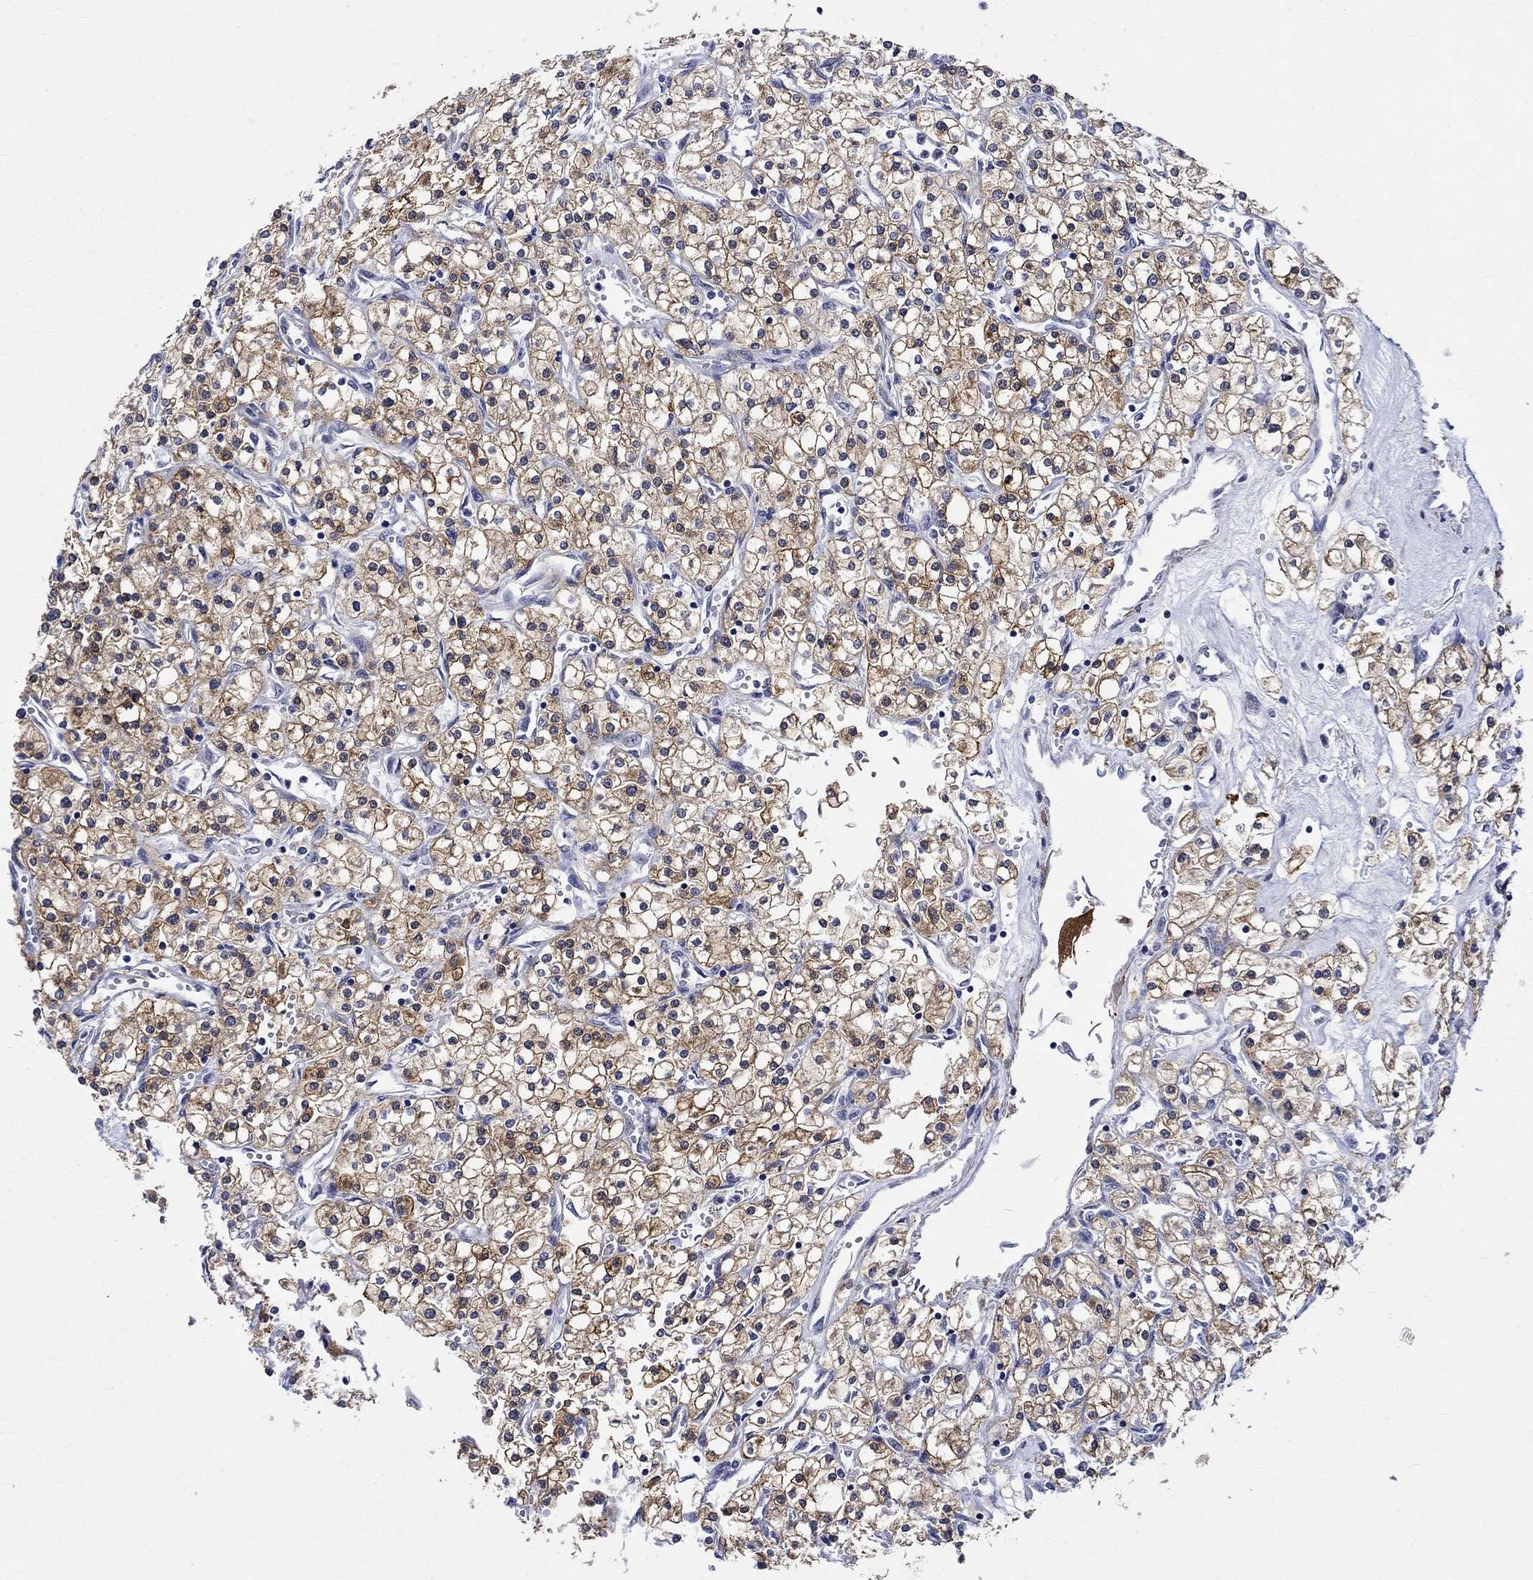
{"staining": {"intensity": "moderate", "quantity": "25%-75%", "location": "cytoplasmic/membranous"}, "tissue": "renal cancer", "cell_type": "Tumor cells", "image_type": "cancer", "snomed": [{"axis": "morphology", "description": "Adenocarcinoma, NOS"}, {"axis": "topography", "description": "Kidney"}], "caption": "Immunohistochemistry (DAB) staining of renal adenocarcinoma exhibits moderate cytoplasmic/membranous protein expression in approximately 25%-75% of tumor cells.", "gene": "CRYAB", "patient": {"sex": "male", "age": 80}}